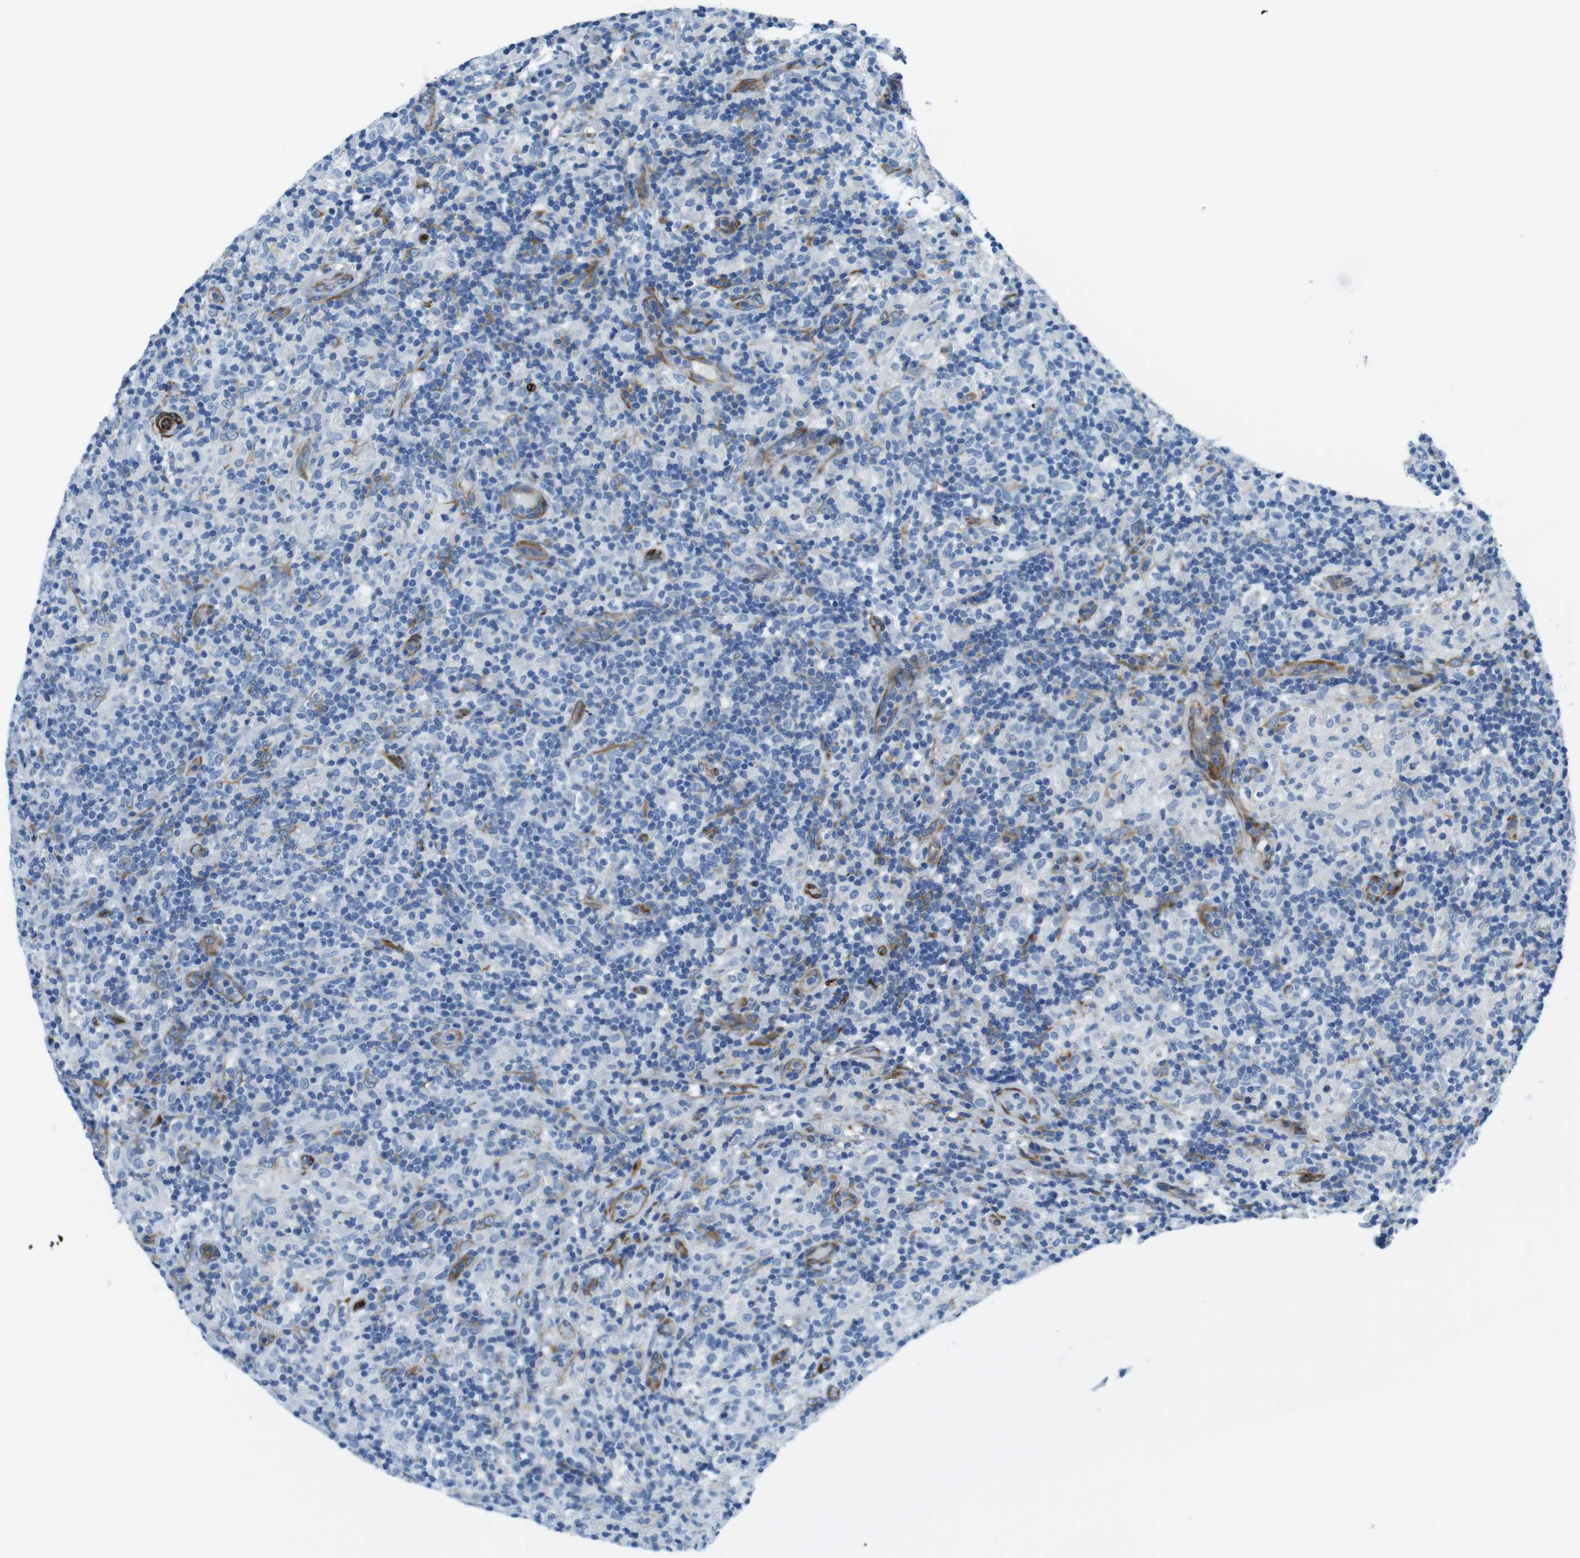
{"staining": {"intensity": "negative", "quantity": "none", "location": "none"}, "tissue": "lymphoma", "cell_type": "Tumor cells", "image_type": "cancer", "snomed": [{"axis": "morphology", "description": "Hodgkin's disease, NOS"}, {"axis": "topography", "description": "Lymph node"}], "caption": "This is an immunohistochemistry (IHC) micrograph of human Hodgkin's disease. There is no staining in tumor cells.", "gene": "EMP2", "patient": {"sex": "male", "age": 70}}